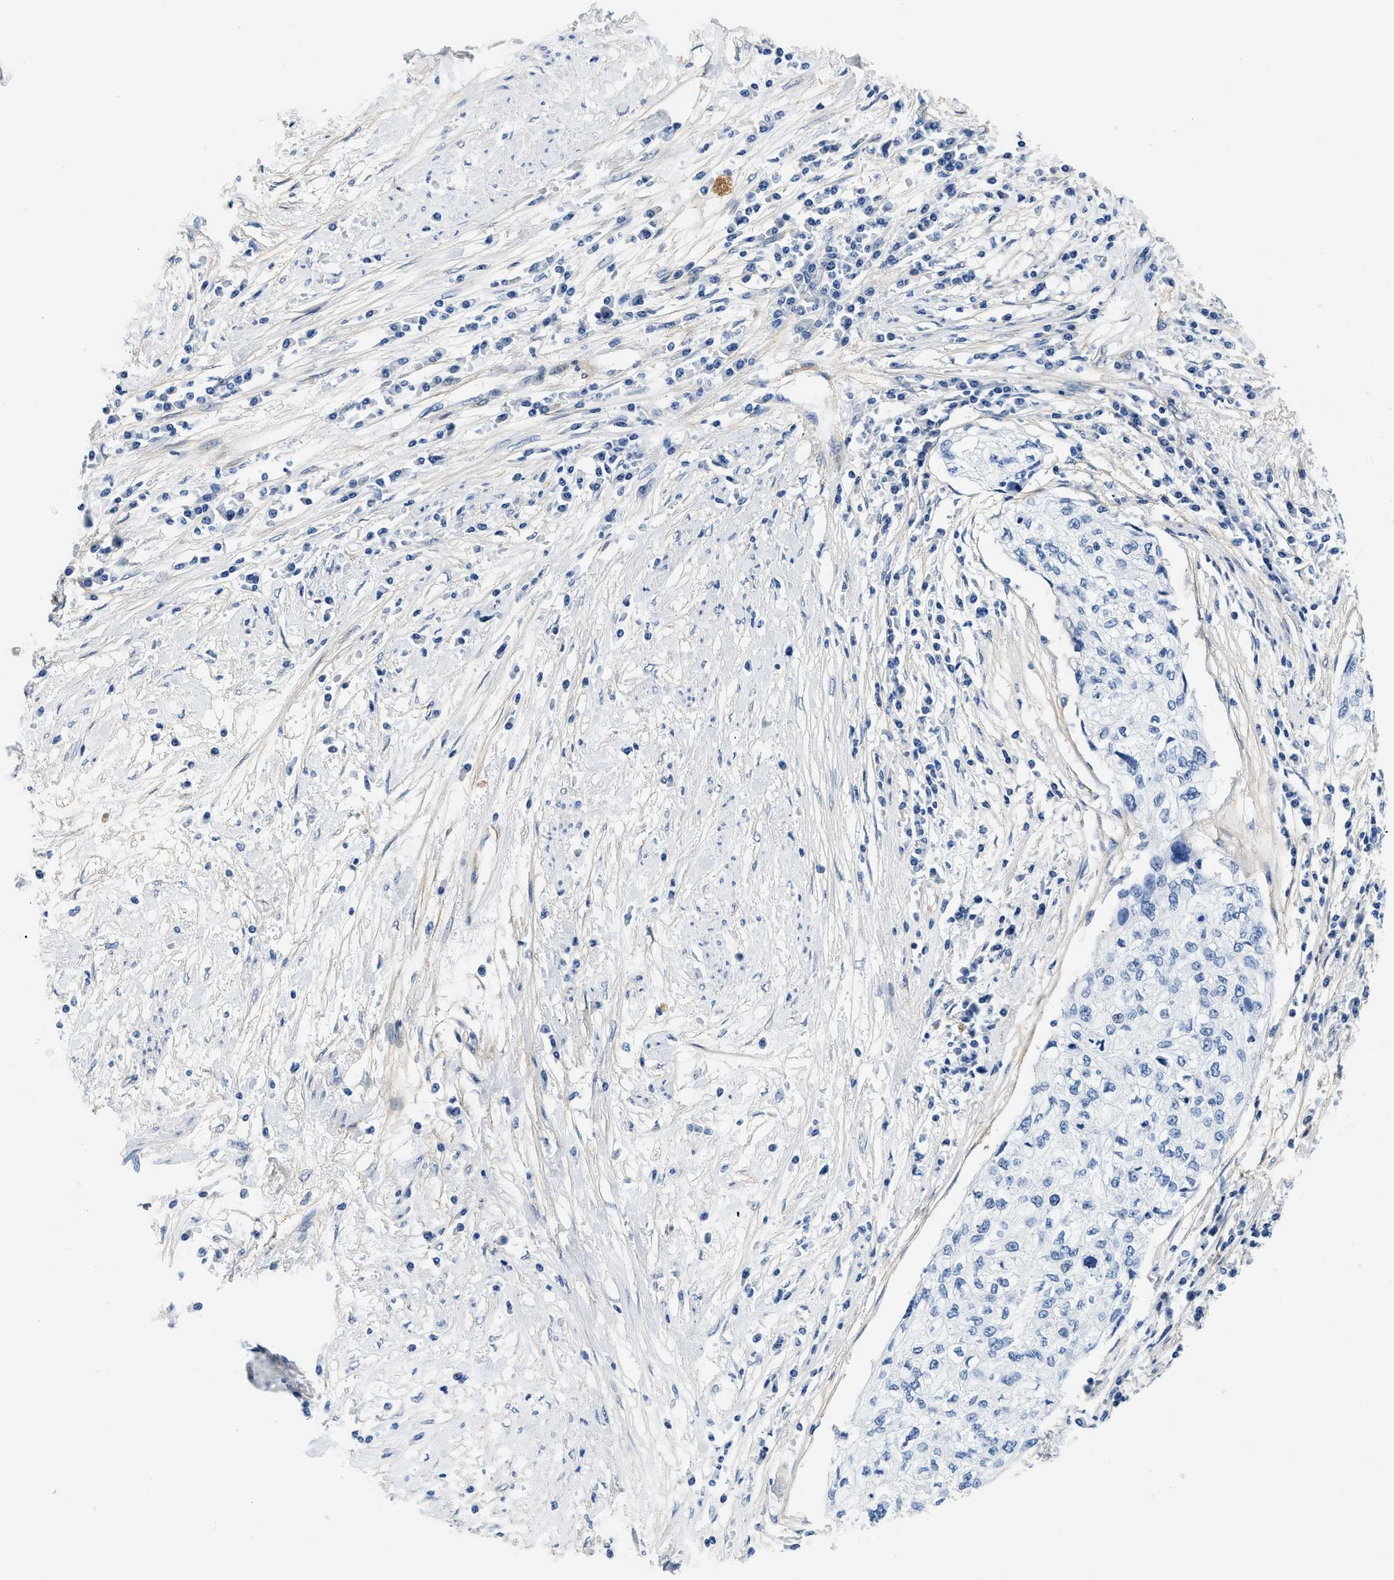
{"staining": {"intensity": "negative", "quantity": "none", "location": "none"}, "tissue": "cervical cancer", "cell_type": "Tumor cells", "image_type": "cancer", "snomed": [{"axis": "morphology", "description": "Squamous cell carcinoma, NOS"}, {"axis": "topography", "description": "Cervix"}], "caption": "This is a micrograph of immunohistochemistry staining of squamous cell carcinoma (cervical), which shows no staining in tumor cells. (IHC, brightfield microscopy, high magnification).", "gene": "PDGFRB", "patient": {"sex": "female", "age": 57}}